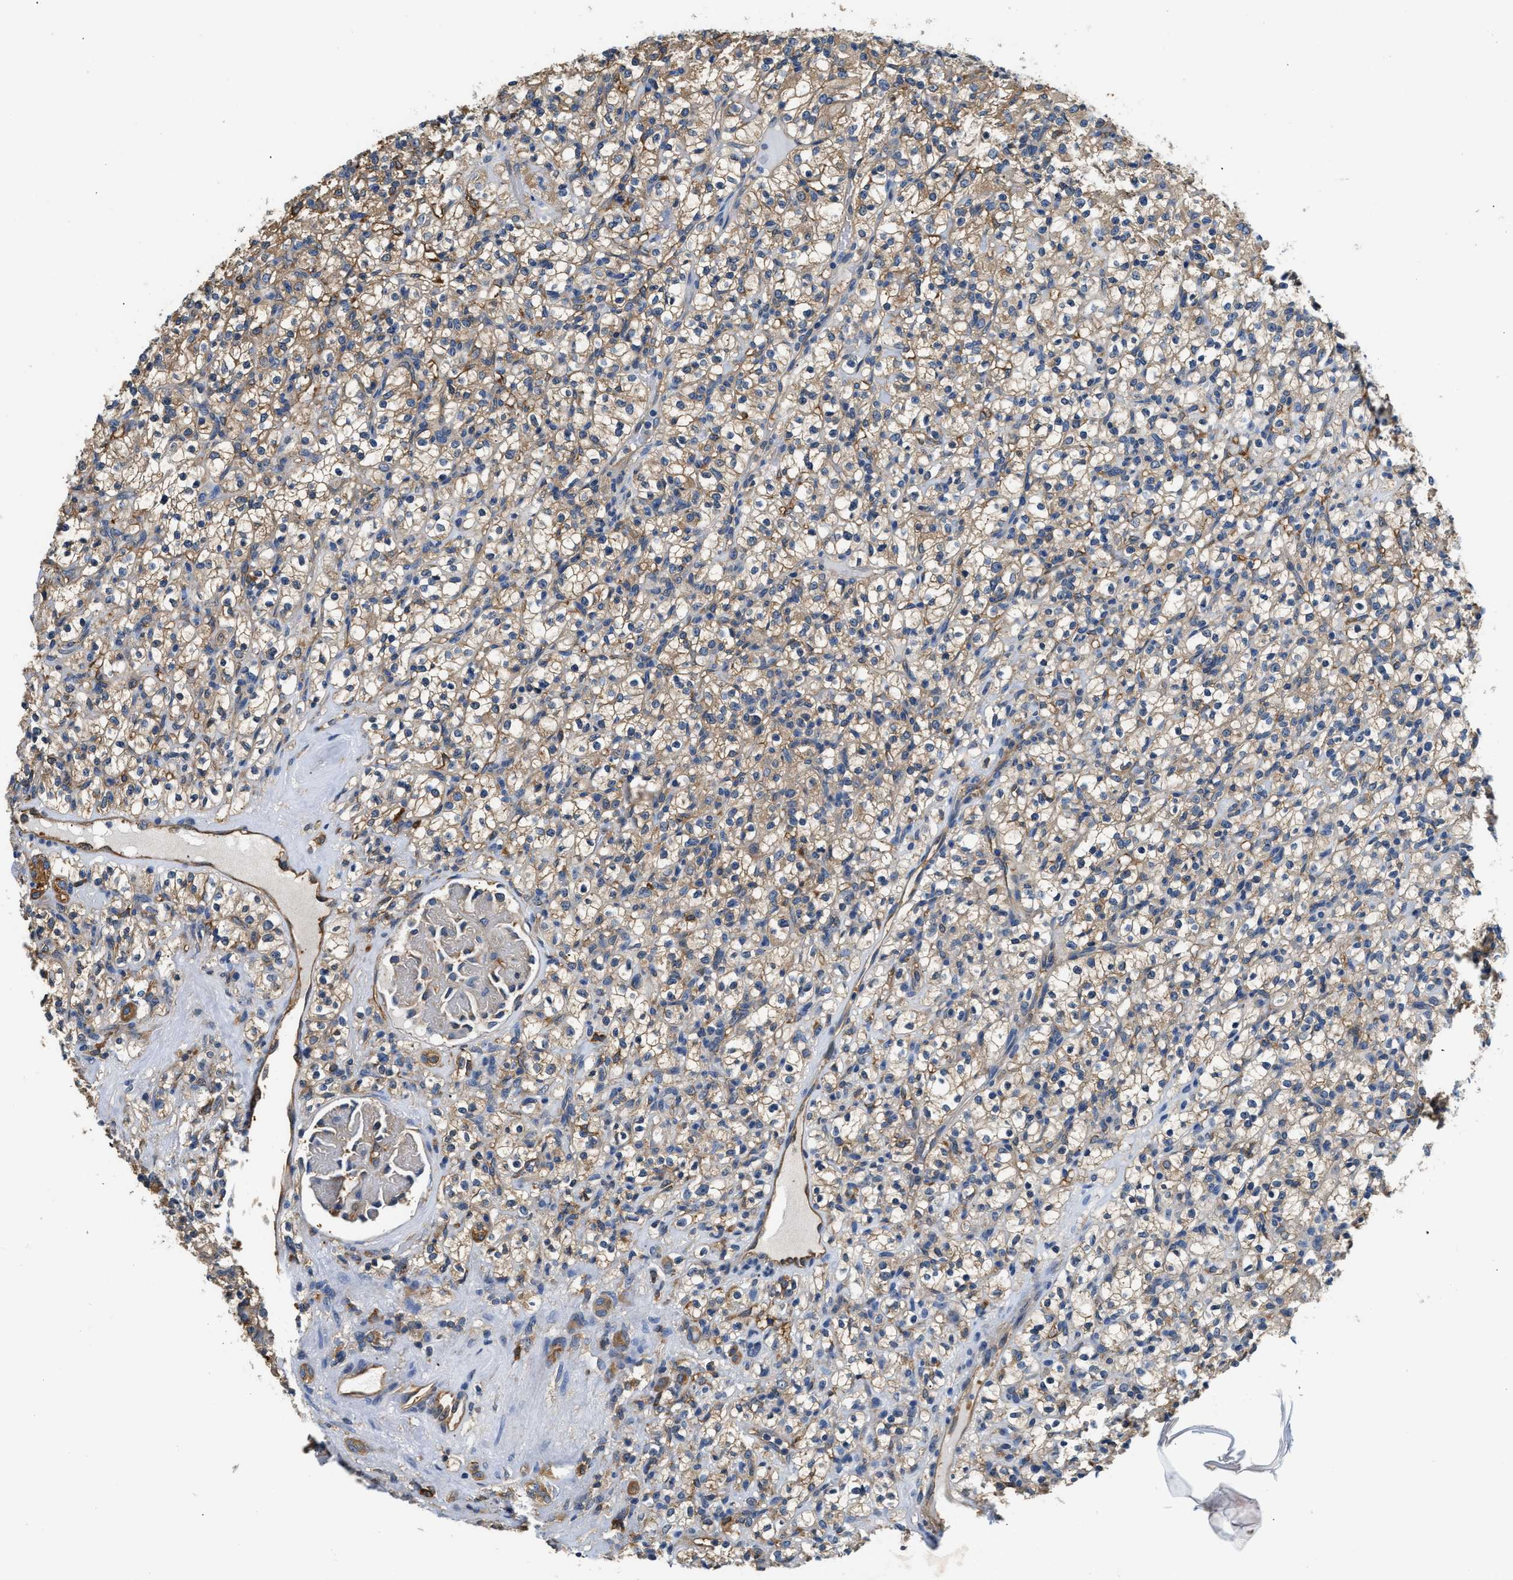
{"staining": {"intensity": "weak", "quantity": ">75%", "location": "cytoplasmic/membranous"}, "tissue": "renal cancer", "cell_type": "Tumor cells", "image_type": "cancer", "snomed": [{"axis": "morphology", "description": "Normal tissue, NOS"}, {"axis": "morphology", "description": "Adenocarcinoma, NOS"}, {"axis": "topography", "description": "Kidney"}], "caption": "Immunohistochemistry (IHC) (DAB) staining of renal adenocarcinoma demonstrates weak cytoplasmic/membranous protein expression in about >75% of tumor cells.", "gene": "PPP2R1B", "patient": {"sex": "female", "age": 72}}